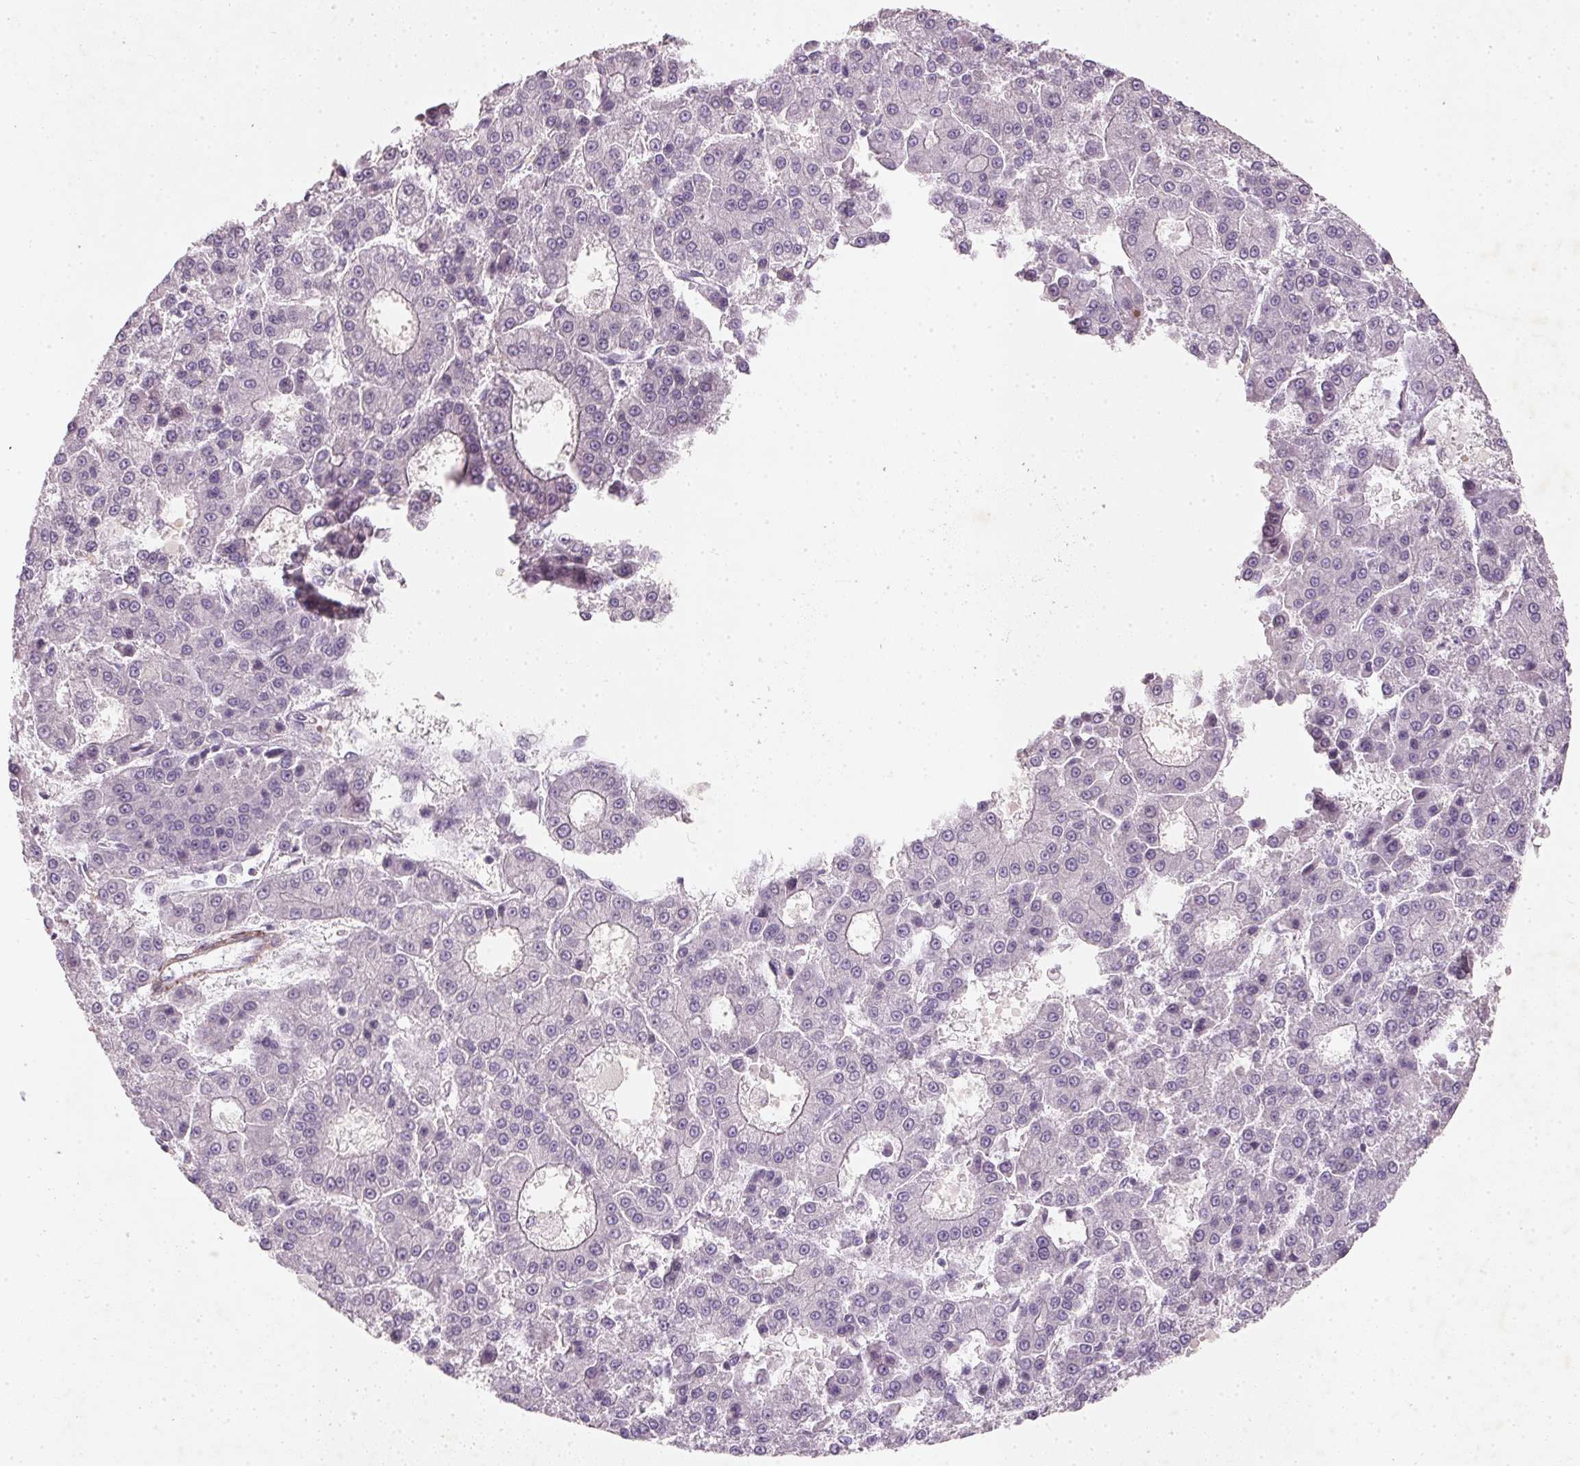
{"staining": {"intensity": "negative", "quantity": "none", "location": "none"}, "tissue": "liver cancer", "cell_type": "Tumor cells", "image_type": "cancer", "snomed": [{"axis": "morphology", "description": "Carcinoma, Hepatocellular, NOS"}, {"axis": "topography", "description": "Liver"}], "caption": "Human liver hepatocellular carcinoma stained for a protein using immunohistochemistry exhibits no expression in tumor cells.", "gene": "KCNK15", "patient": {"sex": "male", "age": 70}}